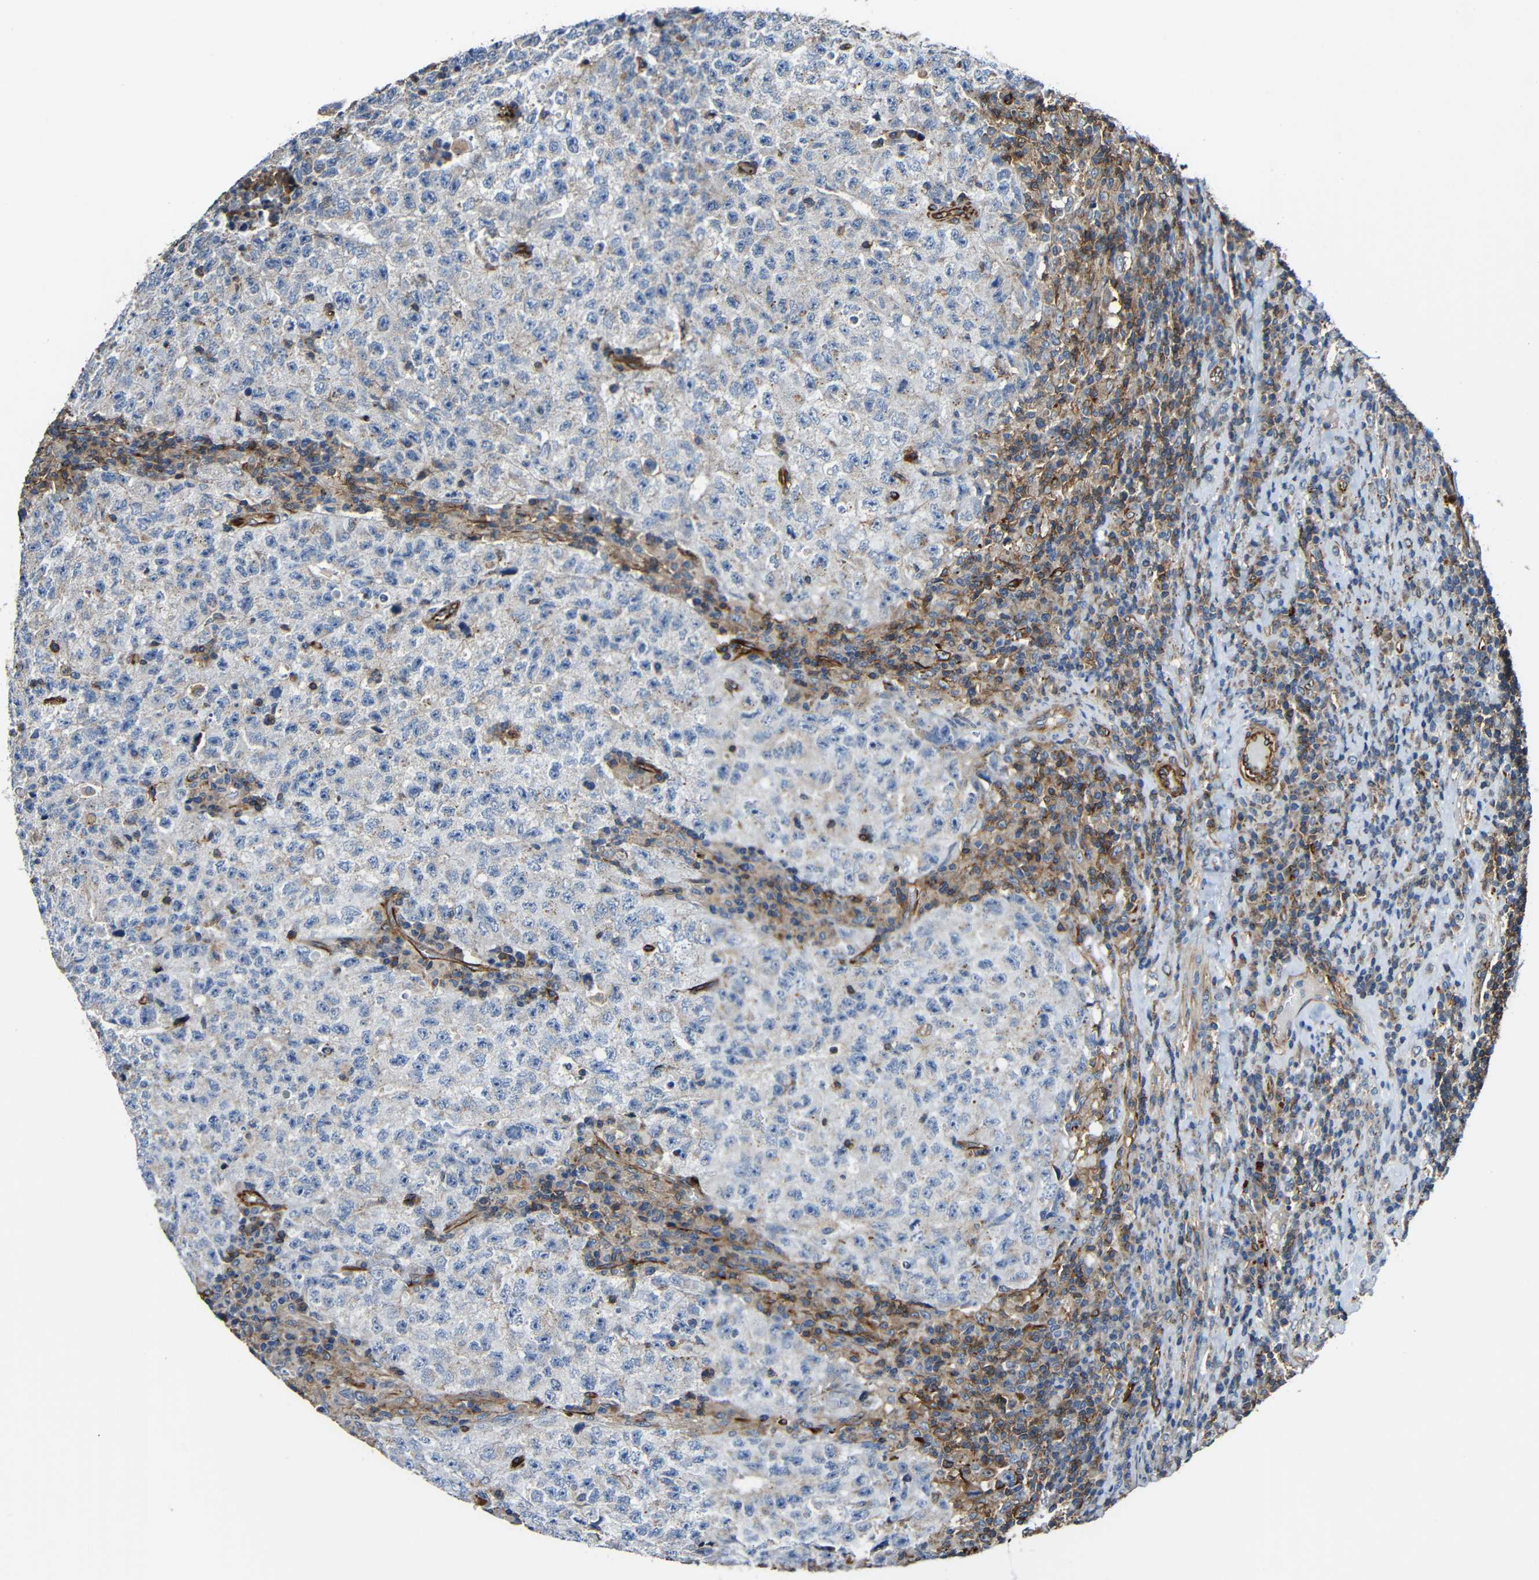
{"staining": {"intensity": "negative", "quantity": "none", "location": "none"}, "tissue": "testis cancer", "cell_type": "Tumor cells", "image_type": "cancer", "snomed": [{"axis": "morphology", "description": "Necrosis, NOS"}, {"axis": "morphology", "description": "Carcinoma, Embryonal, NOS"}, {"axis": "topography", "description": "Testis"}], "caption": "Micrograph shows no significant protein staining in tumor cells of testis cancer (embryonal carcinoma). The staining is performed using DAB brown chromogen with nuclei counter-stained in using hematoxylin.", "gene": "IGSF10", "patient": {"sex": "male", "age": 19}}